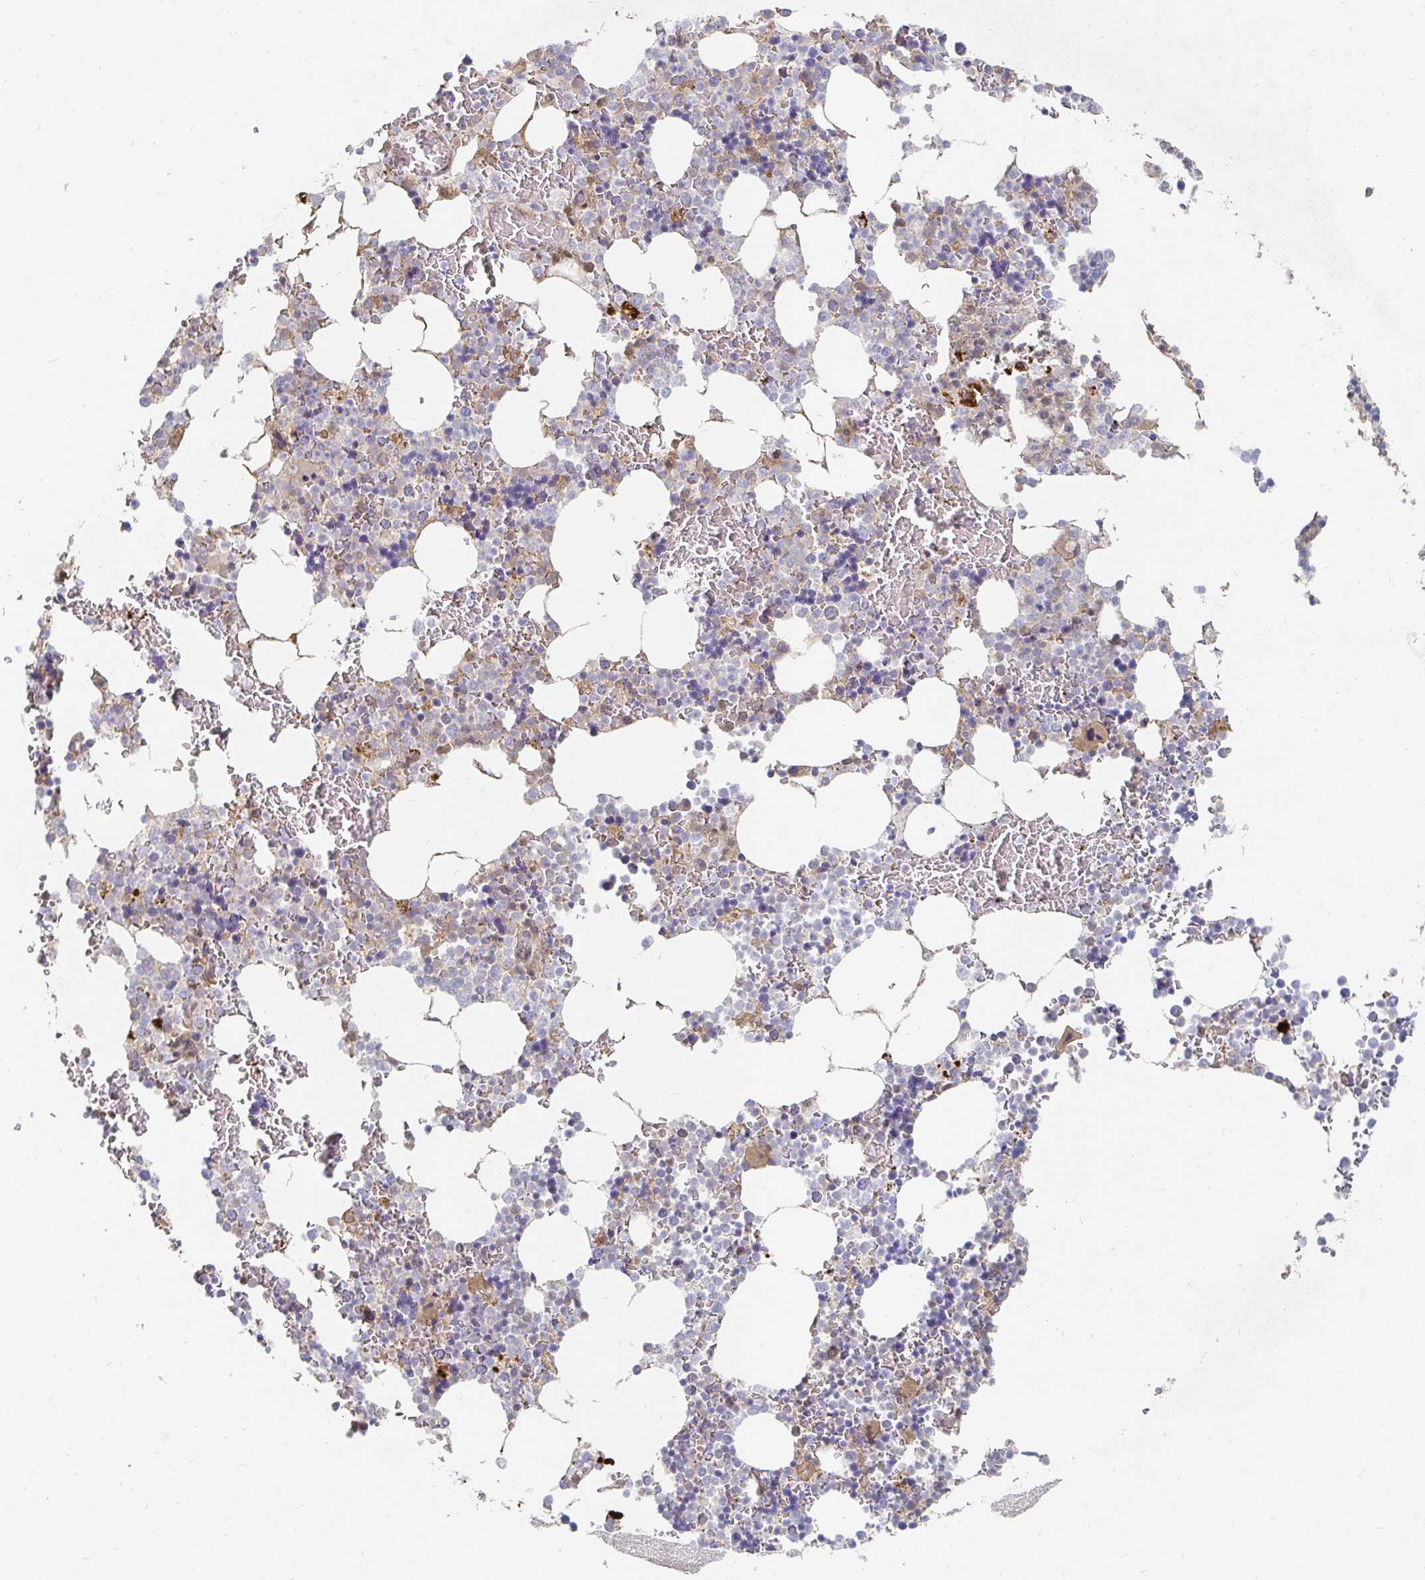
{"staining": {"intensity": "moderate", "quantity": "<25%", "location": "cytoplasmic/membranous"}, "tissue": "bone marrow", "cell_type": "Hematopoietic cells", "image_type": "normal", "snomed": [{"axis": "morphology", "description": "Normal tissue, NOS"}, {"axis": "topography", "description": "Bone marrow"}], "caption": "A brown stain highlights moderate cytoplasmic/membranous staining of a protein in hematopoietic cells of normal bone marrow. The protein is stained brown, and the nuclei are stained in blue (DAB IHC with brightfield microscopy, high magnification).", "gene": "NME9", "patient": {"sex": "female", "age": 42}}